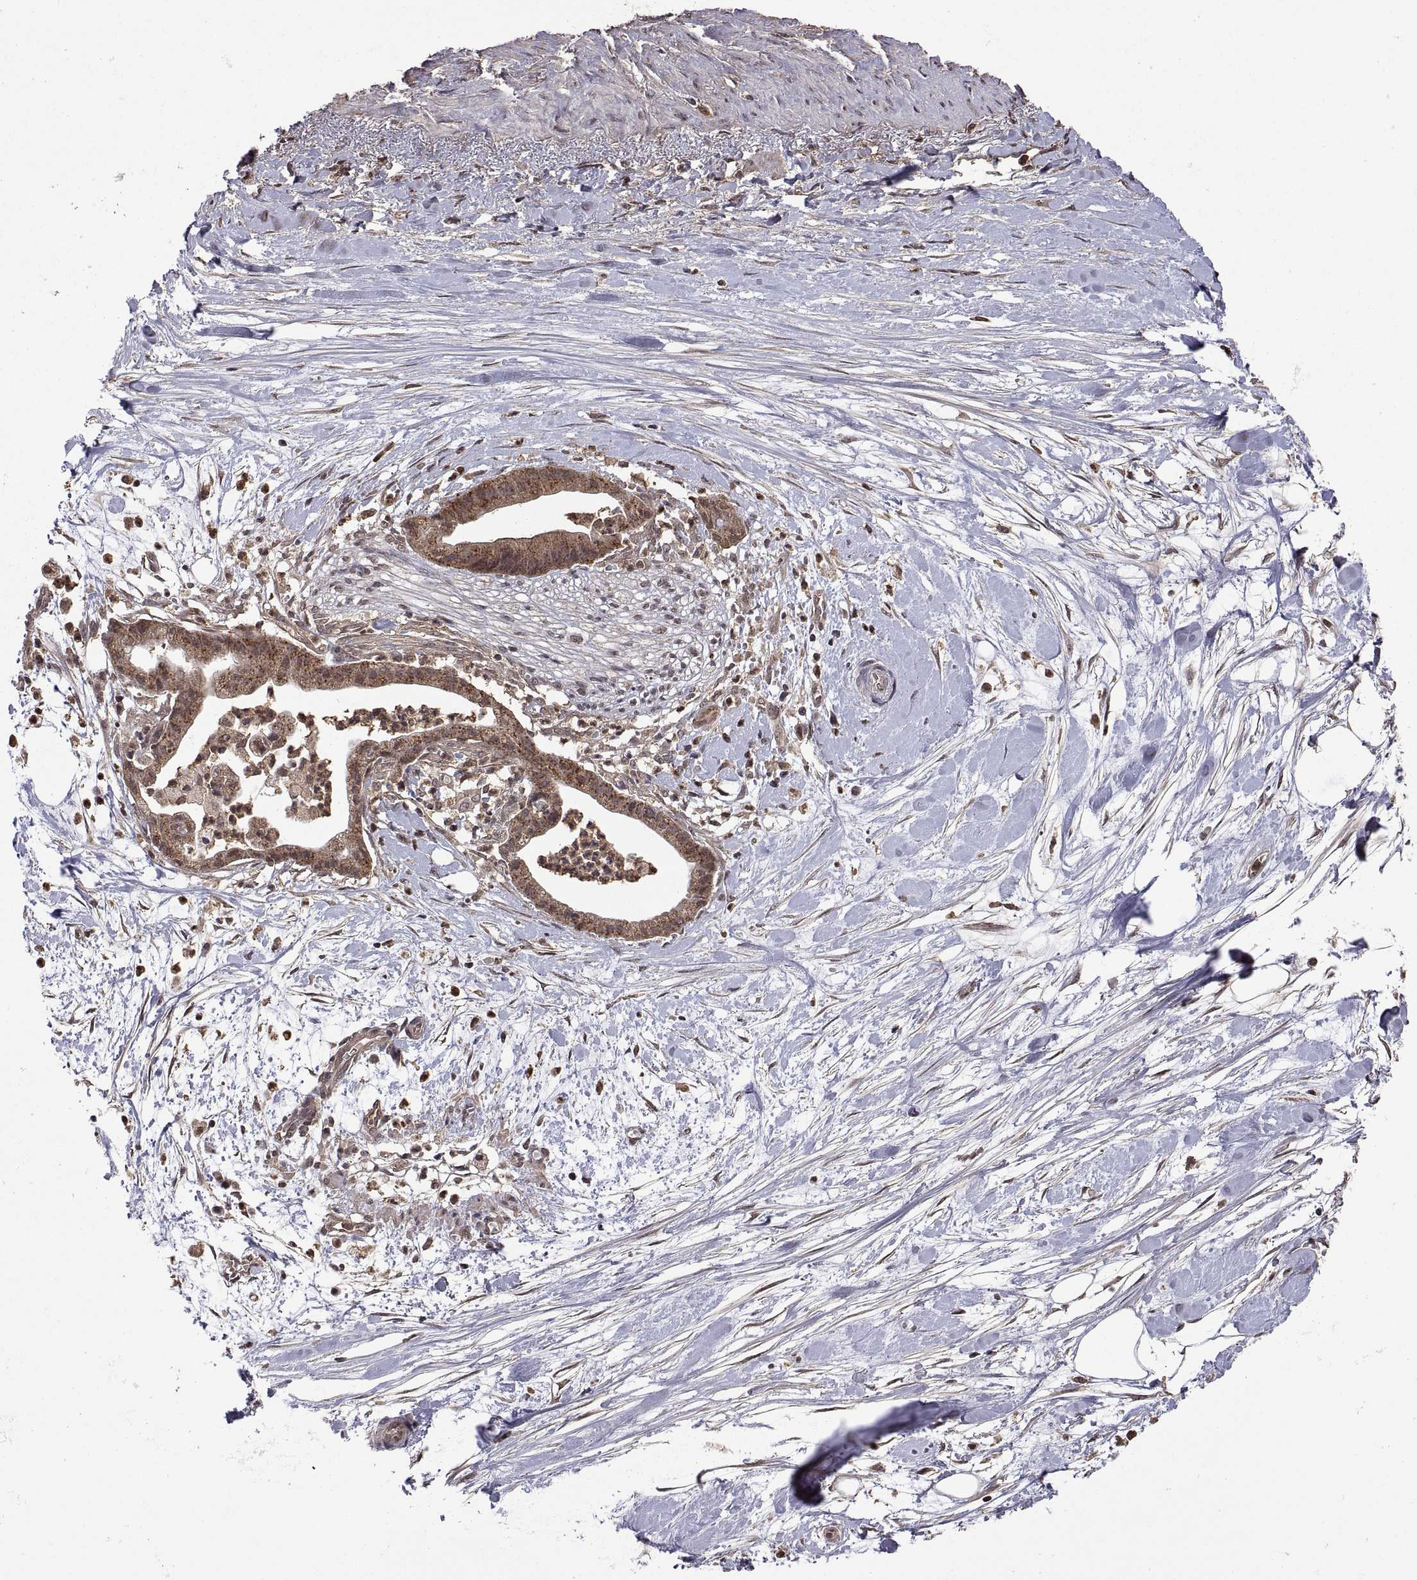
{"staining": {"intensity": "moderate", "quantity": ">75%", "location": "cytoplasmic/membranous"}, "tissue": "pancreatic cancer", "cell_type": "Tumor cells", "image_type": "cancer", "snomed": [{"axis": "morphology", "description": "Normal tissue, NOS"}, {"axis": "morphology", "description": "Adenocarcinoma, NOS"}, {"axis": "topography", "description": "Lymph node"}, {"axis": "topography", "description": "Pancreas"}], "caption": "Protein expression by IHC demonstrates moderate cytoplasmic/membranous expression in about >75% of tumor cells in pancreatic adenocarcinoma.", "gene": "ZNRF2", "patient": {"sex": "female", "age": 58}}